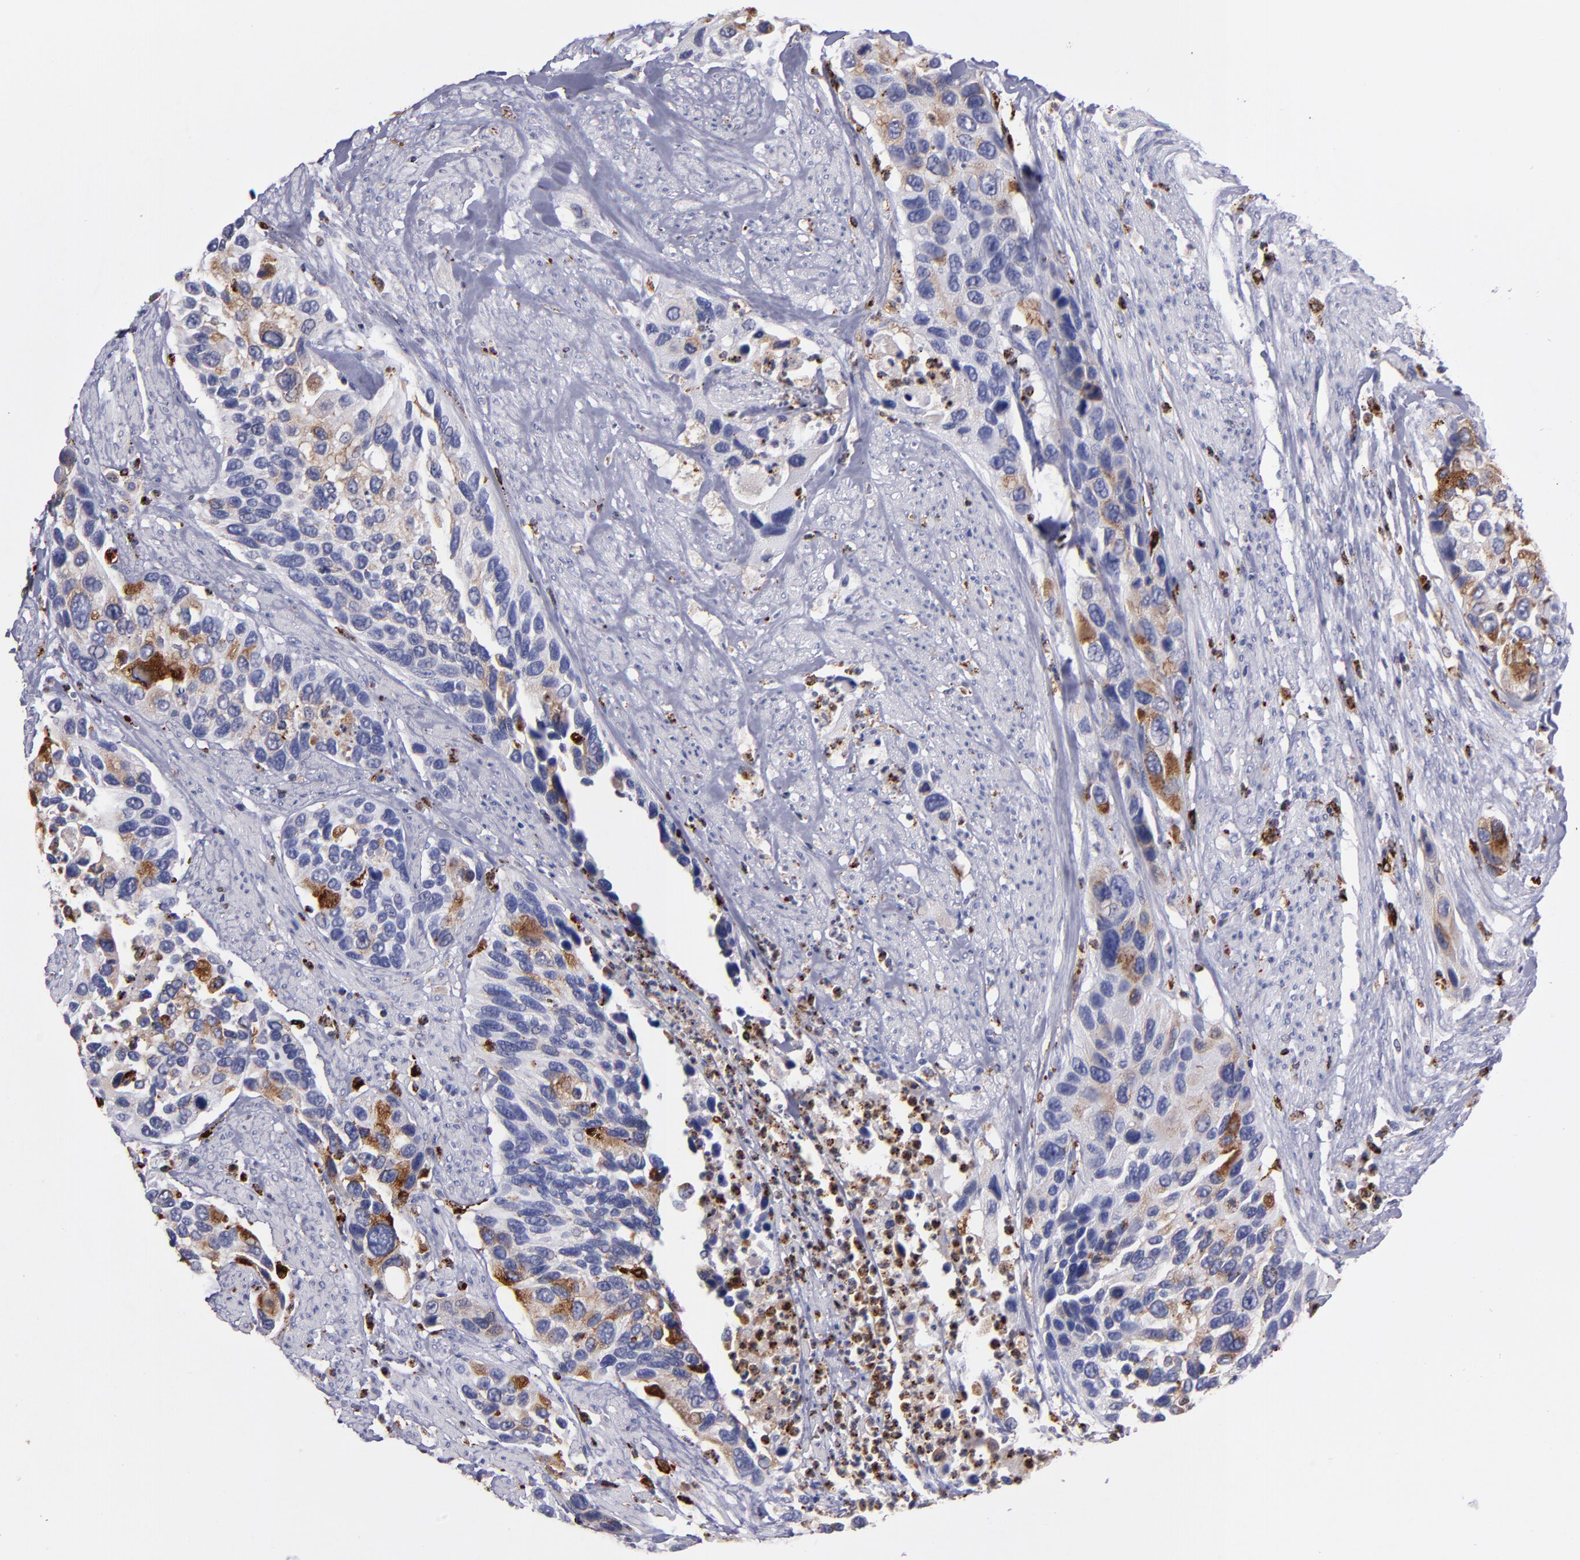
{"staining": {"intensity": "moderate", "quantity": "25%-75%", "location": "cytoplasmic/membranous"}, "tissue": "urothelial cancer", "cell_type": "Tumor cells", "image_type": "cancer", "snomed": [{"axis": "morphology", "description": "Urothelial carcinoma, High grade"}, {"axis": "topography", "description": "Urinary bladder"}], "caption": "Moderate cytoplasmic/membranous expression for a protein is appreciated in about 25%-75% of tumor cells of urothelial cancer using immunohistochemistry (IHC).", "gene": "CTSS", "patient": {"sex": "male", "age": 66}}